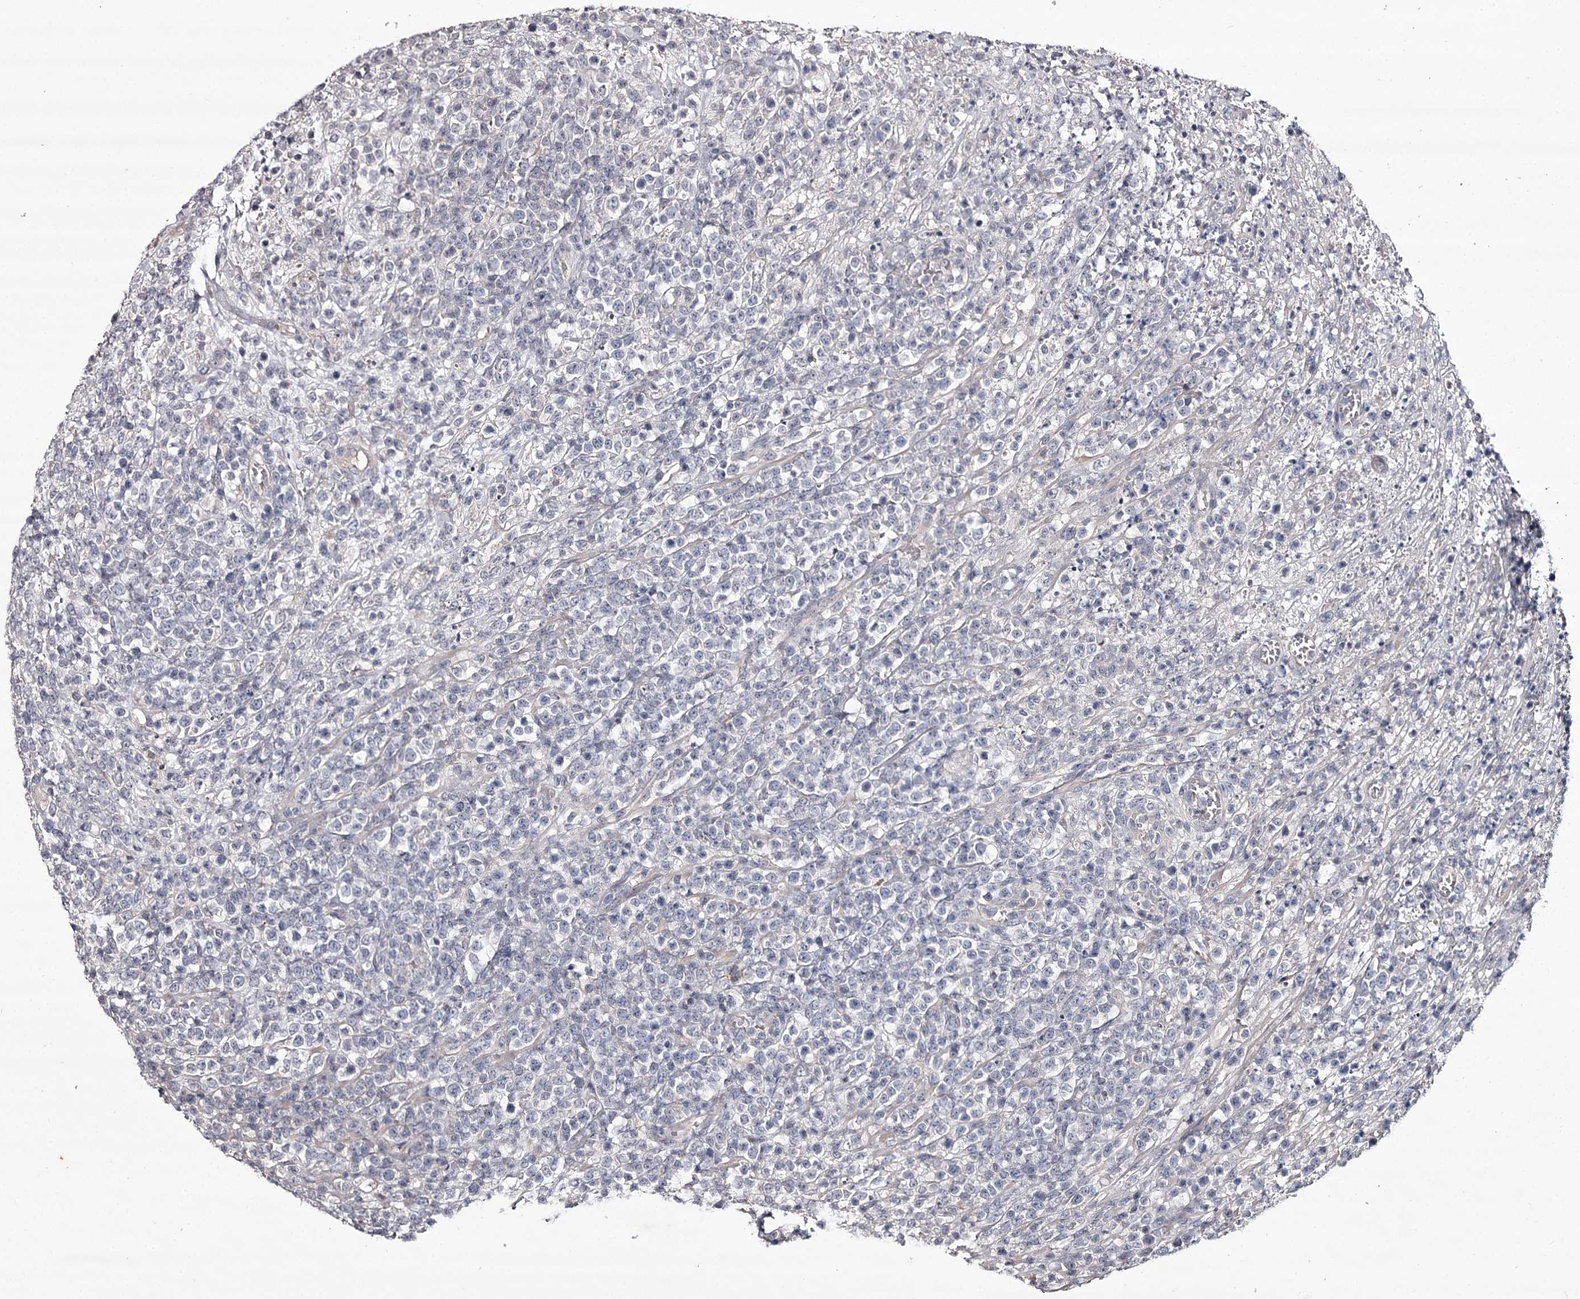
{"staining": {"intensity": "negative", "quantity": "none", "location": "none"}, "tissue": "lymphoma", "cell_type": "Tumor cells", "image_type": "cancer", "snomed": [{"axis": "morphology", "description": "Malignant lymphoma, non-Hodgkin's type, High grade"}, {"axis": "topography", "description": "Colon"}], "caption": "A high-resolution image shows immunohistochemistry (IHC) staining of high-grade malignant lymphoma, non-Hodgkin's type, which exhibits no significant expression in tumor cells. The staining was performed using DAB (3,3'-diaminobenzidine) to visualize the protein expression in brown, while the nuclei were stained in blue with hematoxylin (Magnification: 20x).", "gene": "PRM2", "patient": {"sex": "female", "age": 53}}